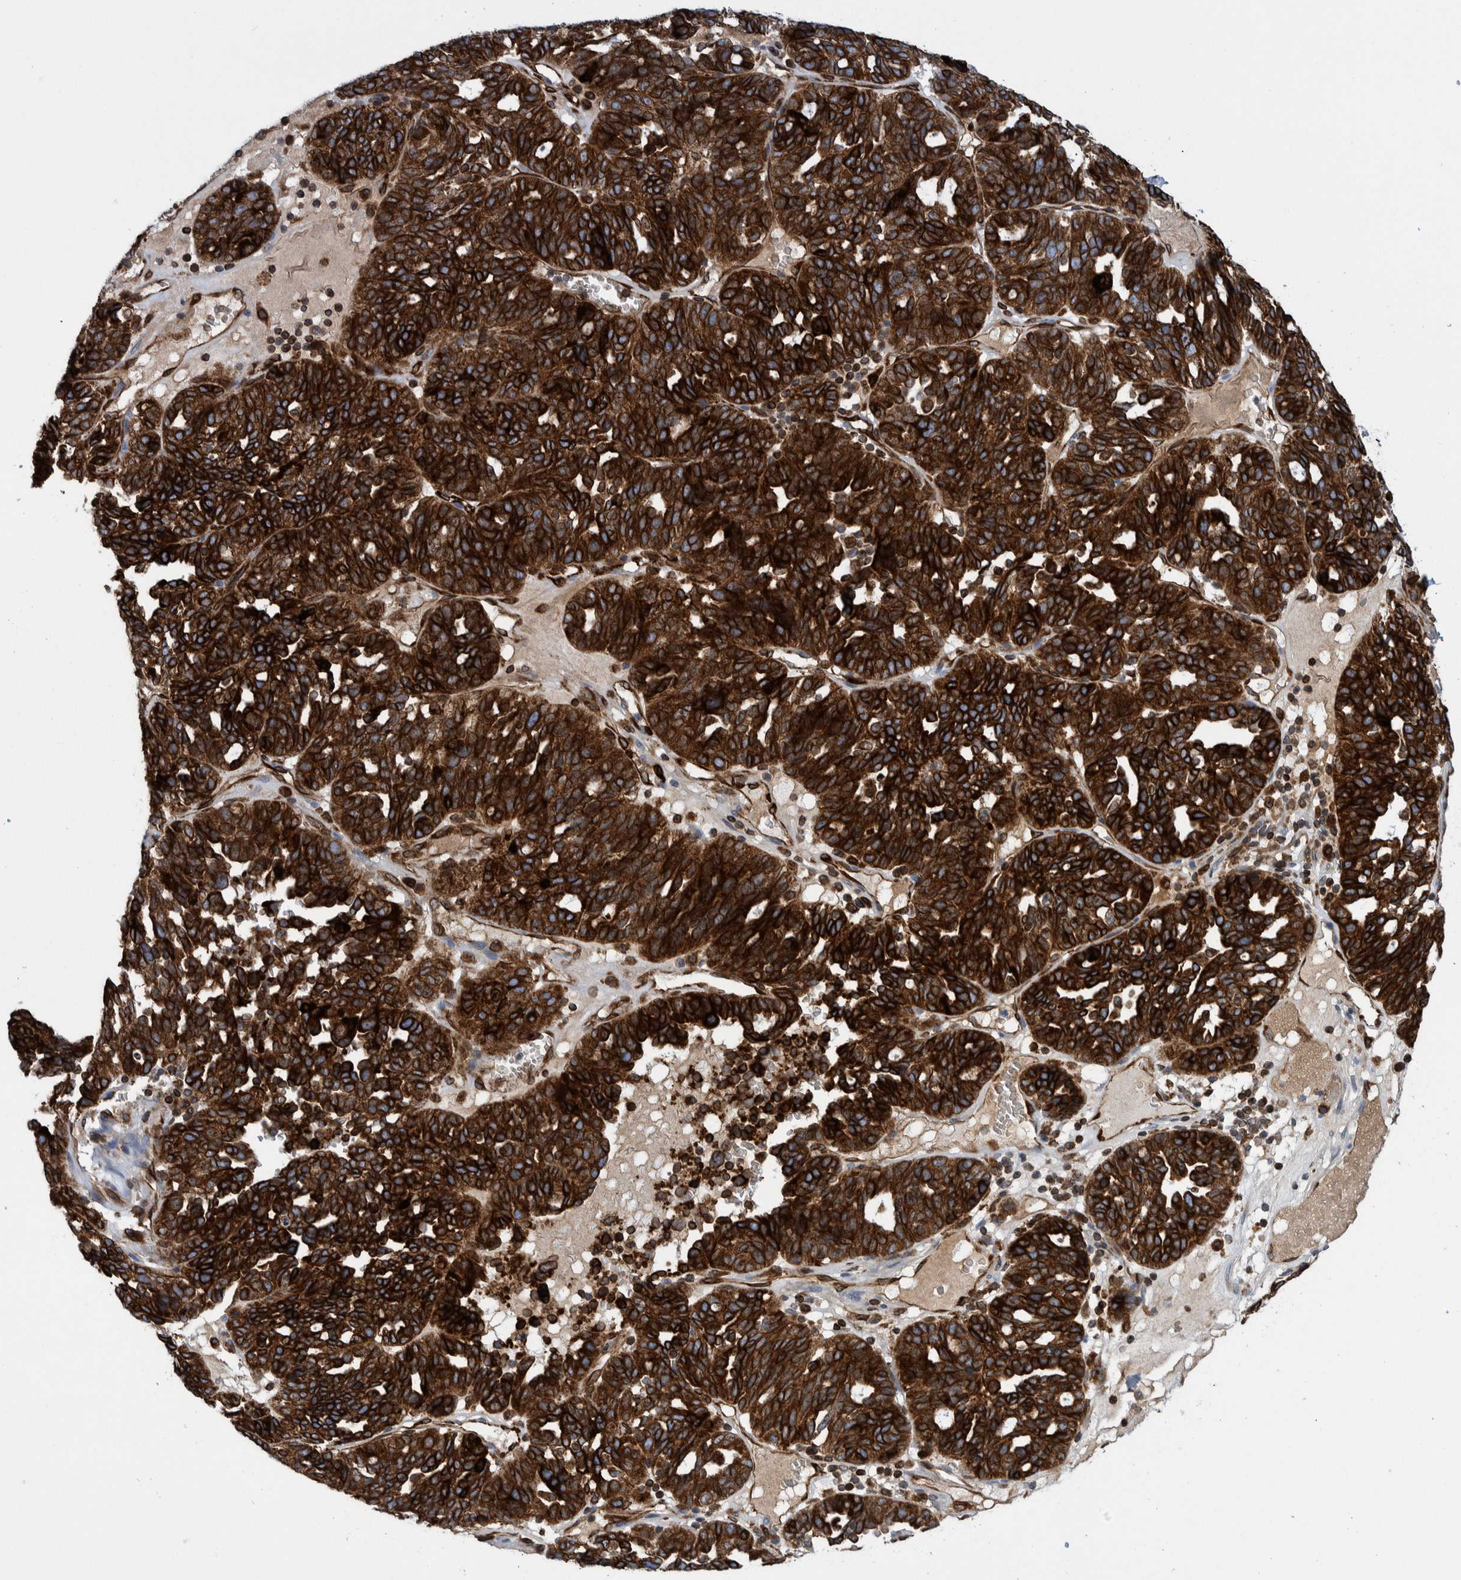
{"staining": {"intensity": "strong", "quantity": ">75%", "location": "cytoplasmic/membranous"}, "tissue": "ovarian cancer", "cell_type": "Tumor cells", "image_type": "cancer", "snomed": [{"axis": "morphology", "description": "Cystadenocarcinoma, serous, NOS"}, {"axis": "topography", "description": "Ovary"}], "caption": "Brown immunohistochemical staining in human ovarian cancer demonstrates strong cytoplasmic/membranous expression in about >75% of tumor cells.", "gene": "THEM6", "patient": {"sex": "female", "age": 59}}